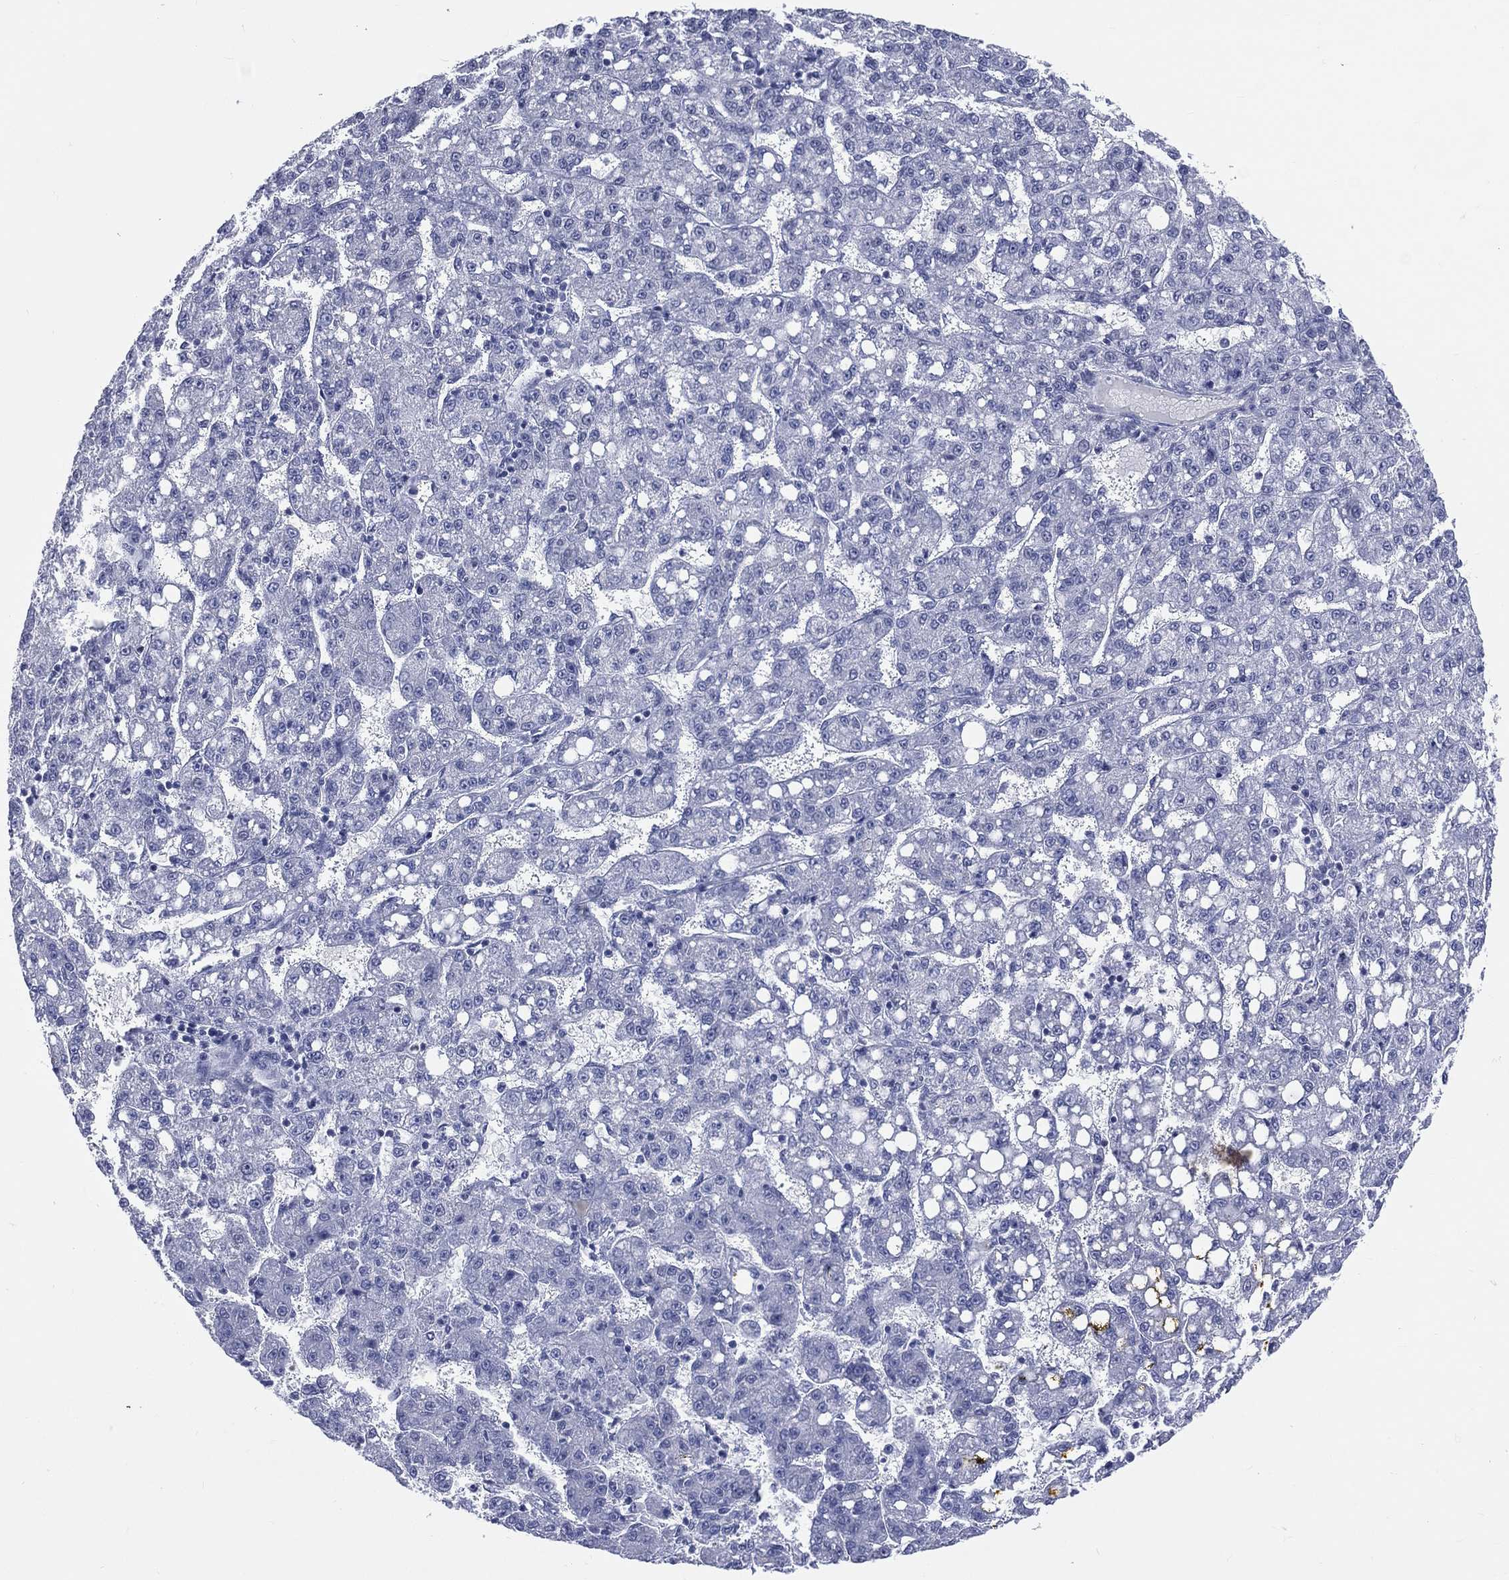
{"staining": {"intensity": "negative", "quantity": "none", "location": "none"}, "tissue": "liver cancer", "cell_type": "Tumor cells", "image_type": "cancer", "snomed": [{"axis": "morphology", "description": "Carcinoma, Hepatocellular, NOS"}, {"axis": "topography", "description": "Liver"}], "caption": "This is an IHC histopathology image of liver cancer (hepatocellular carcinoma). There is no staining in tumor cells.", "gene": "MLLT10", "patient": {"sex": "female", "age": 65}}